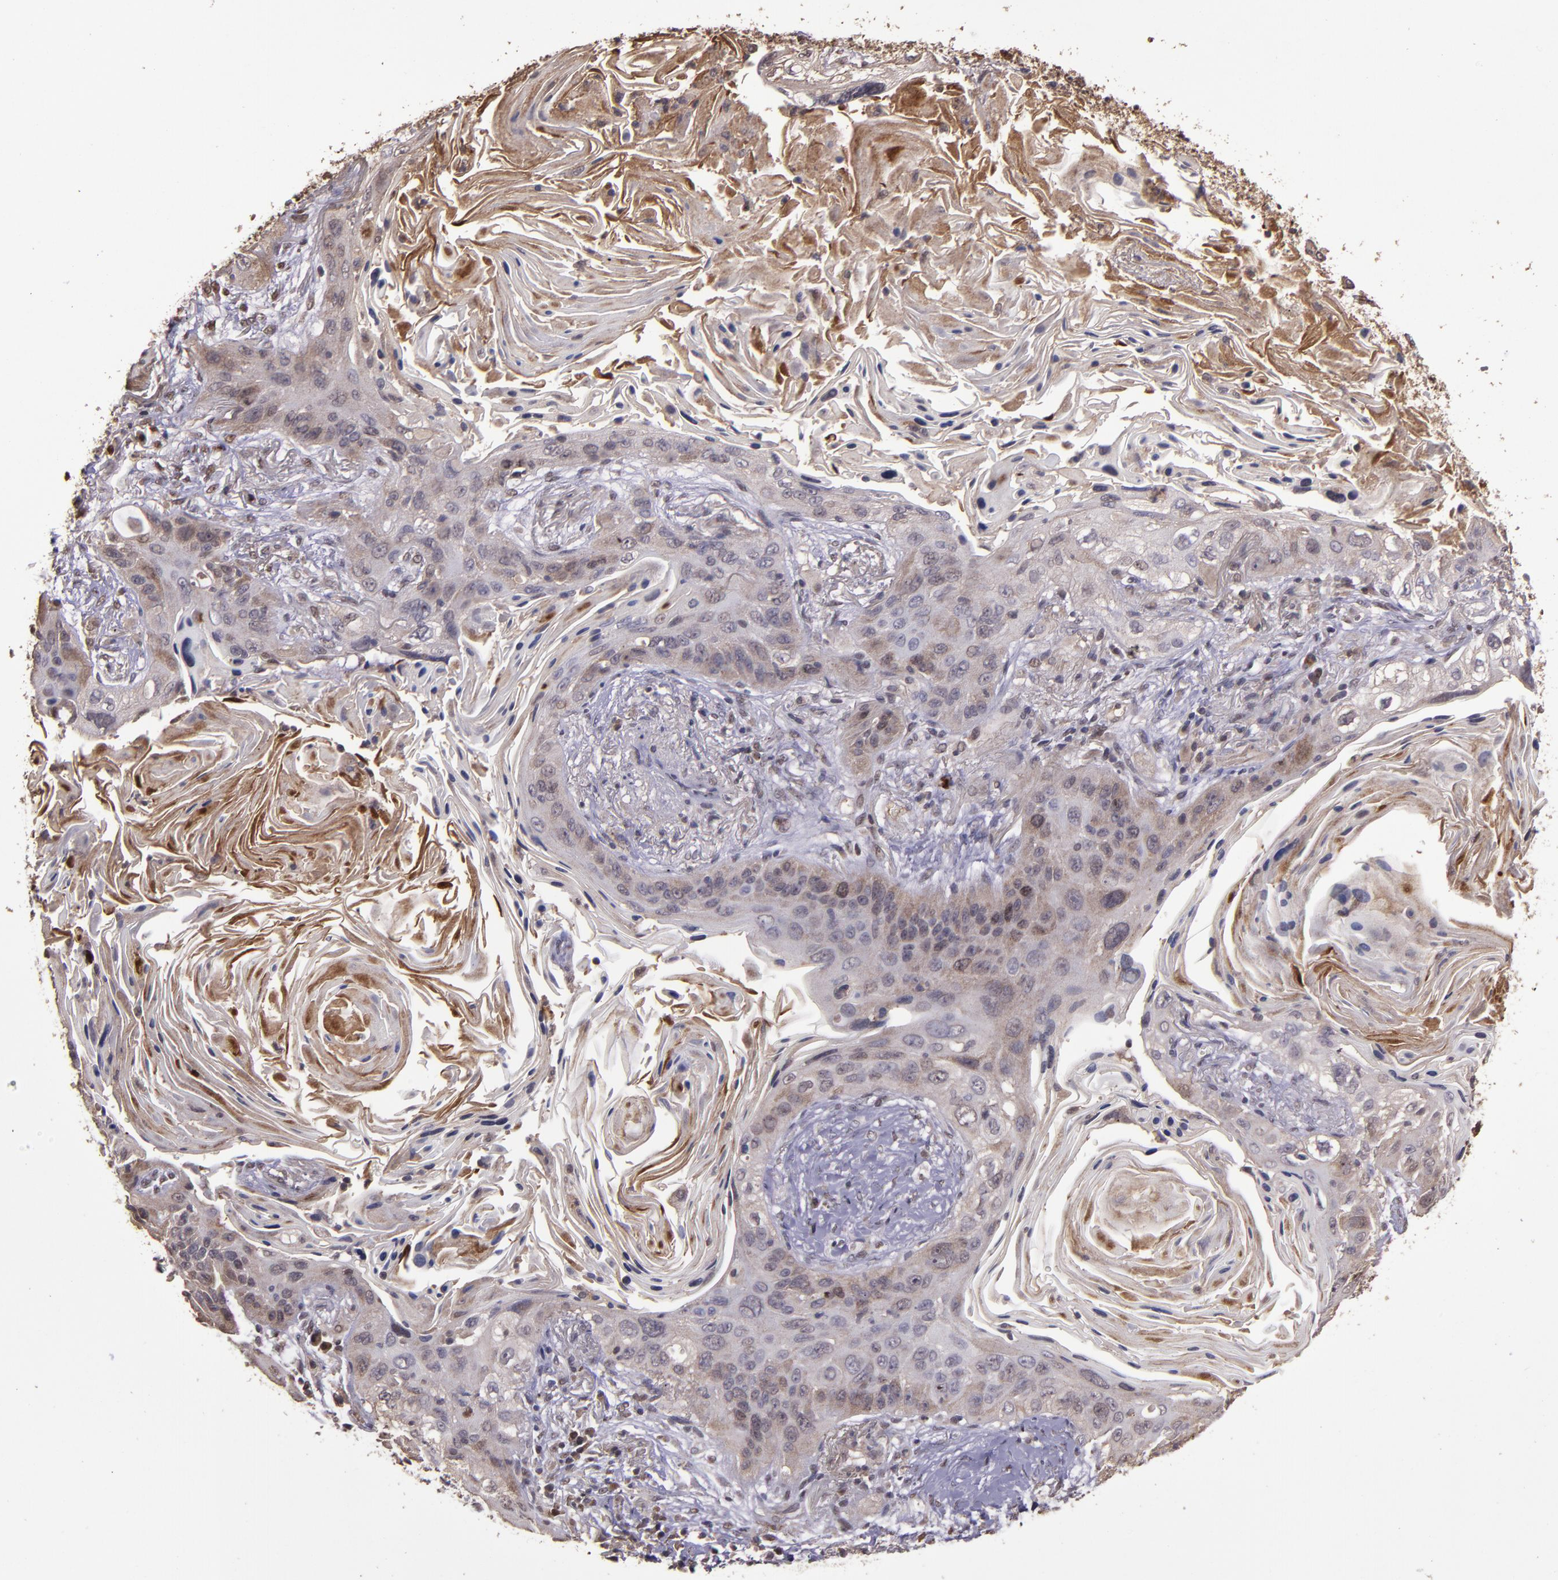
{"staining": {"intensity": "weak", "quantity": "25%-75%", "location": "cytoplasmic/membranous"}, "tissue": "lung cancer", "cell_type": "Tumor cells", "image_type": "cancer", "snomed": [{"axis": "morphology", "description": "Squamous cell carcinoma, NOS"}, {"axis": "topography", "description": "Lung"}], "caption": "Protein staining shows weak cytoplasmic/membranous positivity in about 25%-75% of tumor cells in lung cancer. (Stains: DAB (3,3'-diaminobenzidine) in brown, nuclei in blue, Microscopy: brightfield microscopy at high magnification).", "gene": "SERPINF2", "patient": {"sex": "female", "age": 67}}